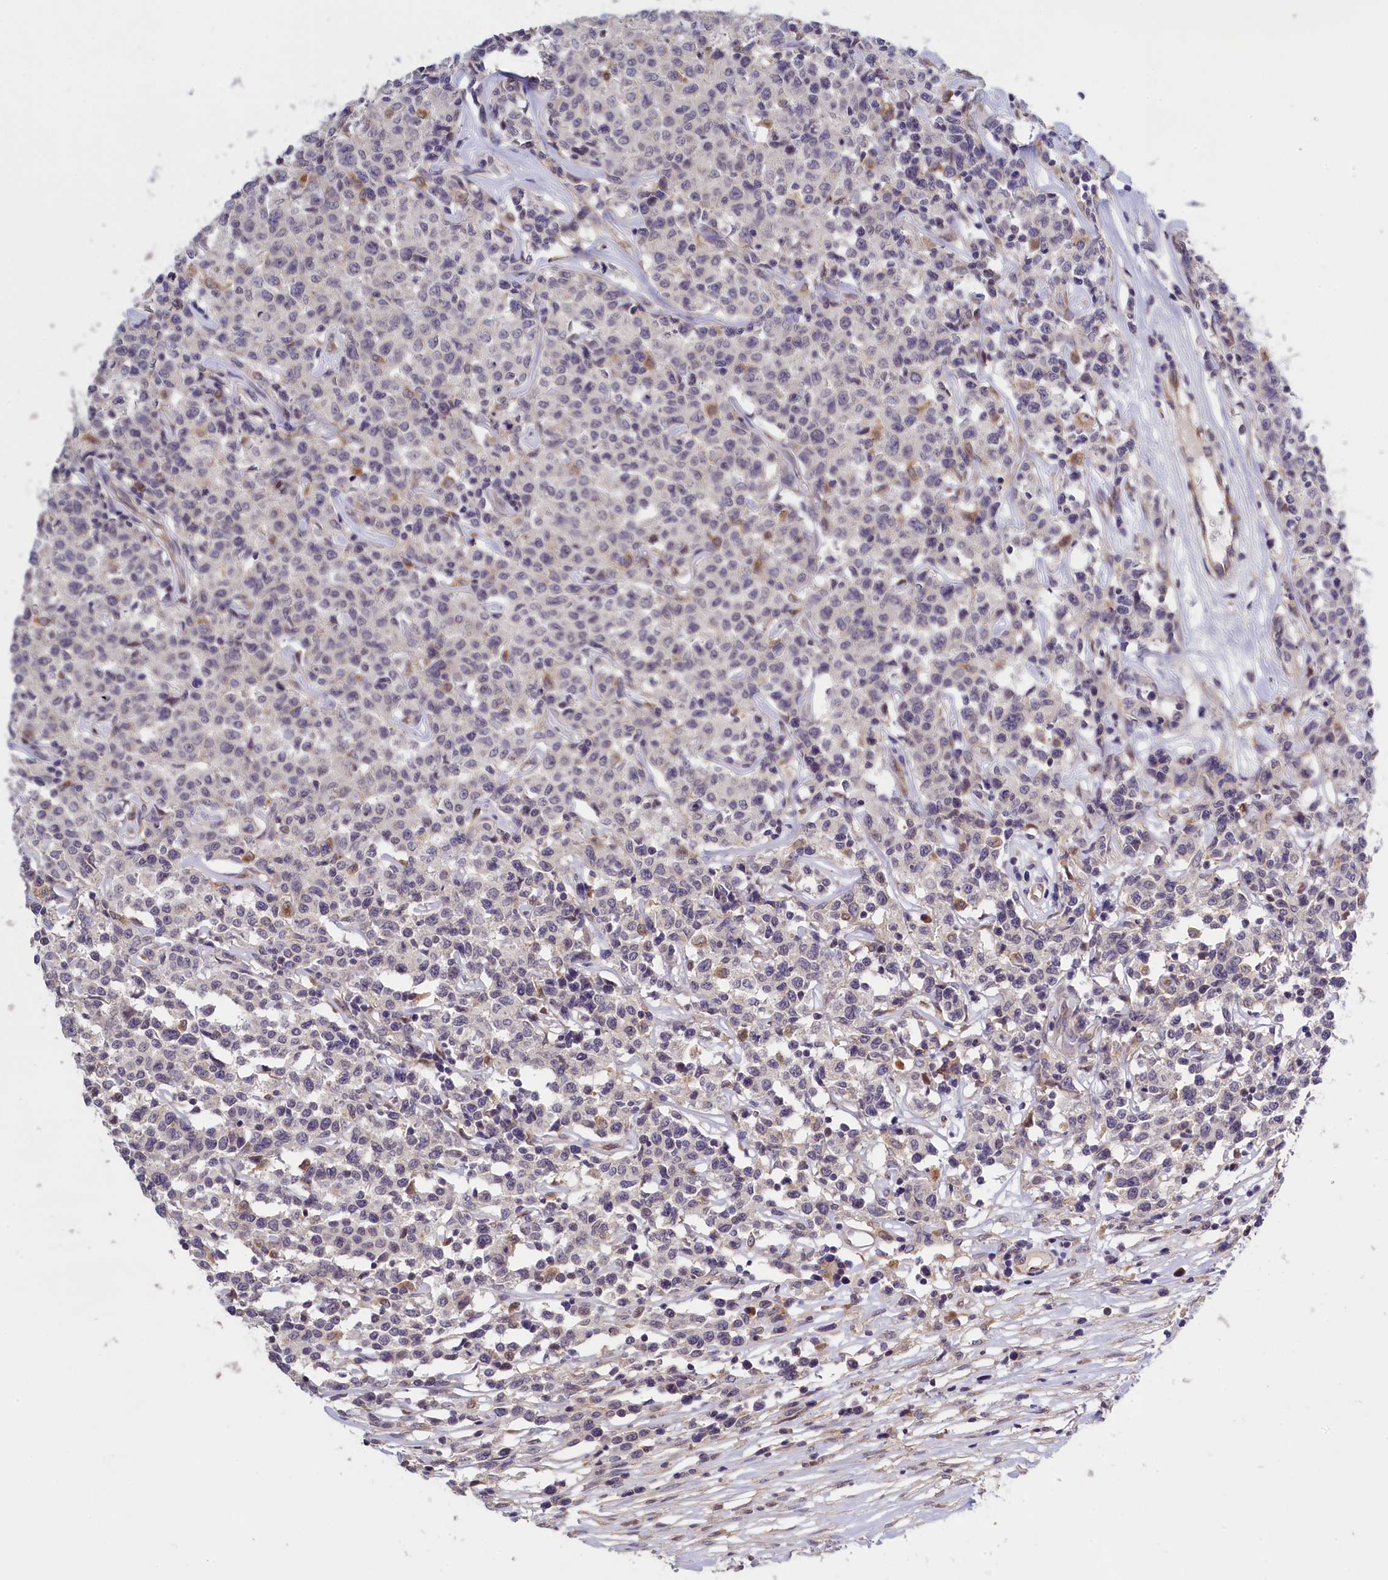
{"staining": {"intensity": "negative", "quantity": "none", "location": "none"}, "tissue": "lymphoma", "cell_type": "Tumor cells", "image_type": "cancer", "snomed": [{"axis": "morphology", "description": "Malignant lymphoma, non-Hodgkin's type, Low grade"}, {"axis": "topography", "description": "Small intestine"}], "caption": "A high-resolution image shows IHC staining of lymphoma, which displays no significant positivity in tumor cells.", "gene": "COL19A1", "patient": {"sex": "female", "age": 59}}